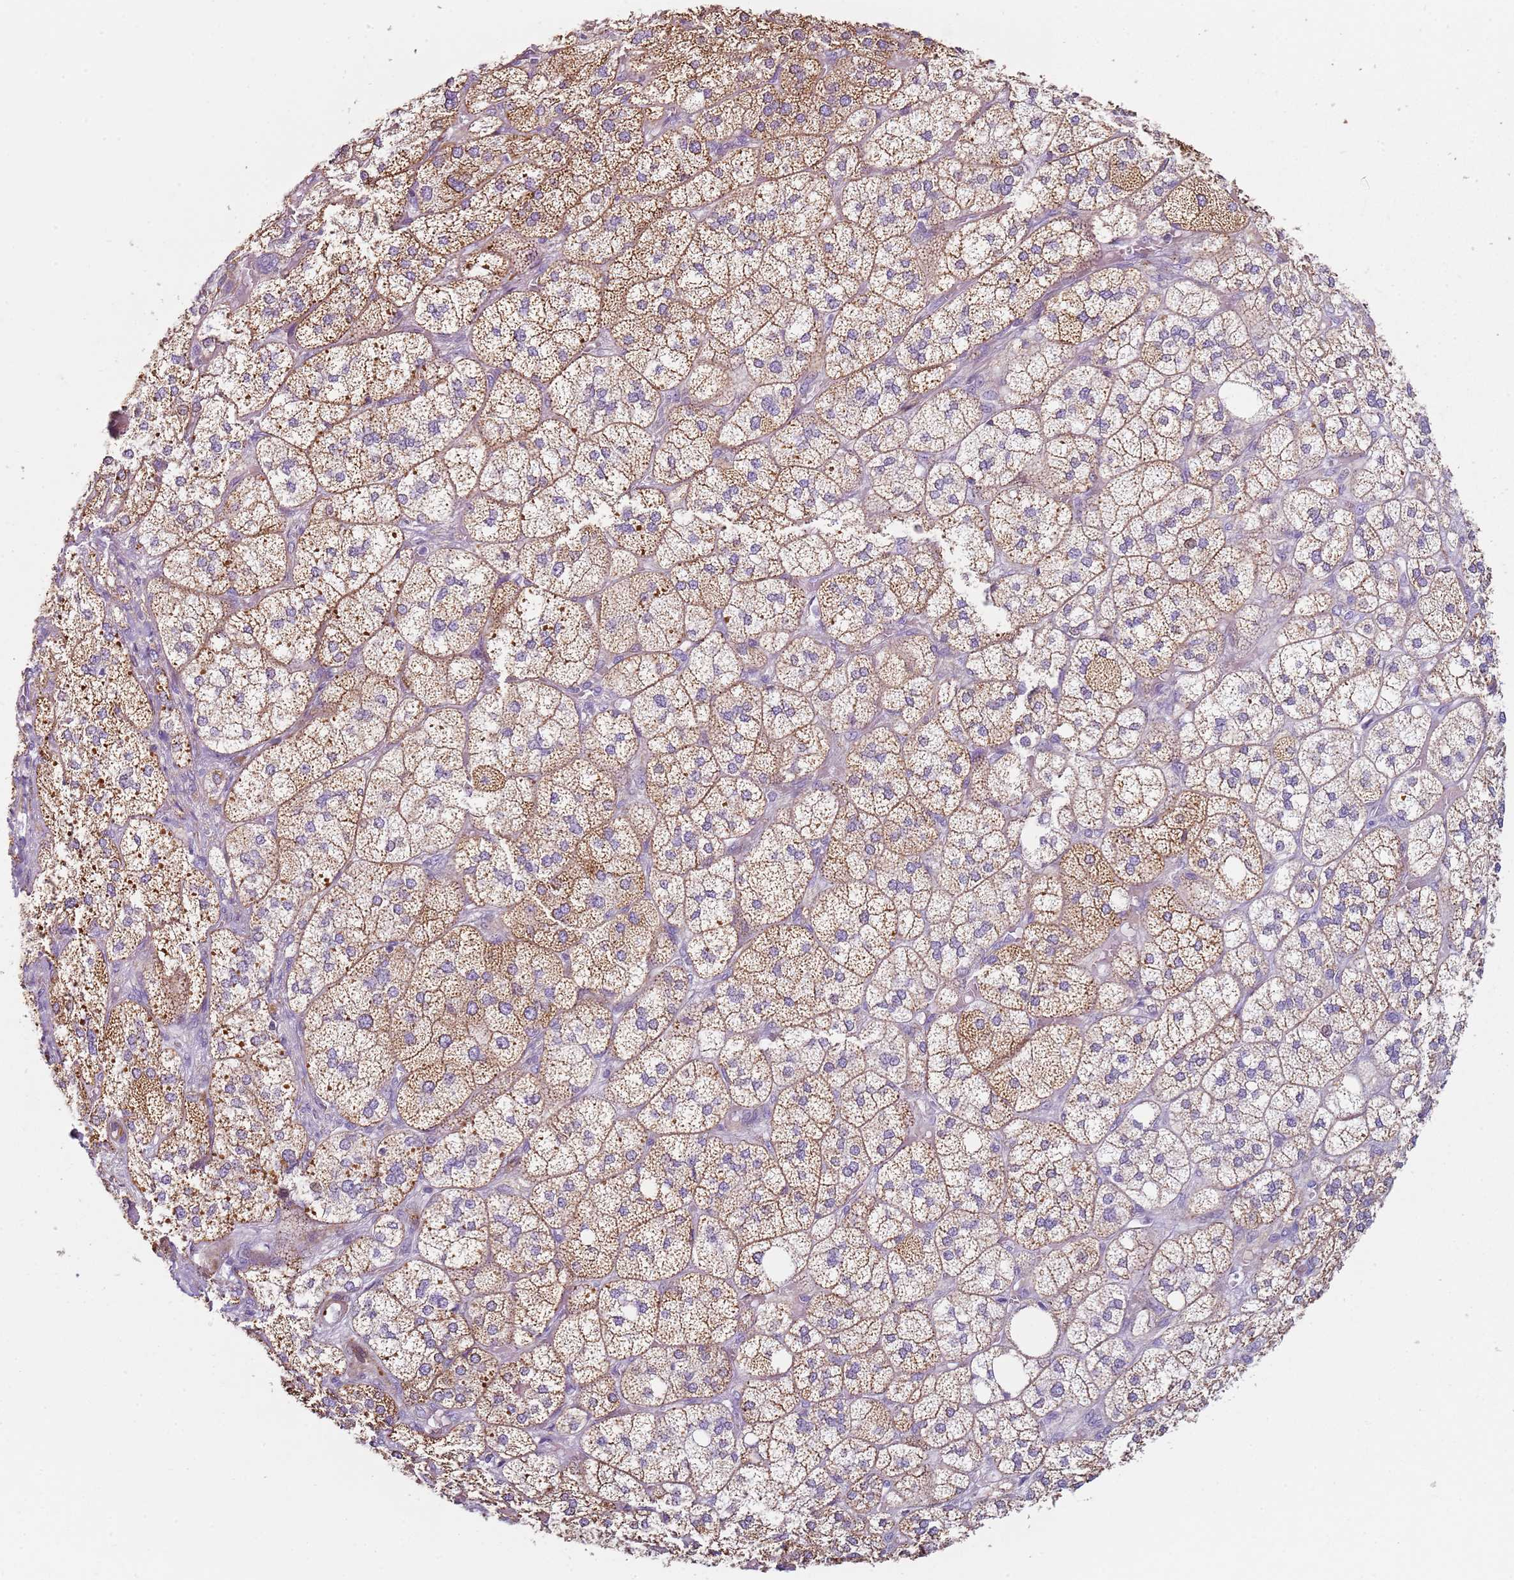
{"staining": {"intensity": "moderate", "quantity": ">75%", "location": "cytoplasmic/membranous"}, "tissue": "adrenal gland", "cell_type": "Glandular cells", "image_type": "normal", "snomed": [{"axis": "morphology", "description": "Normal tissue, NOS"}, {"axis": "topography", "description": "Adrenal gland"}], "caption": "The photomicrograph shows a brown stain indicating the presence of a protein in the cytoplasmic/membranous of glandular cells in adrenal gland. (Brightfield microscopy of DAB IHC at high magnification).", "gene": "ALS2", "patient": {"sex": "male", "age": 61}}